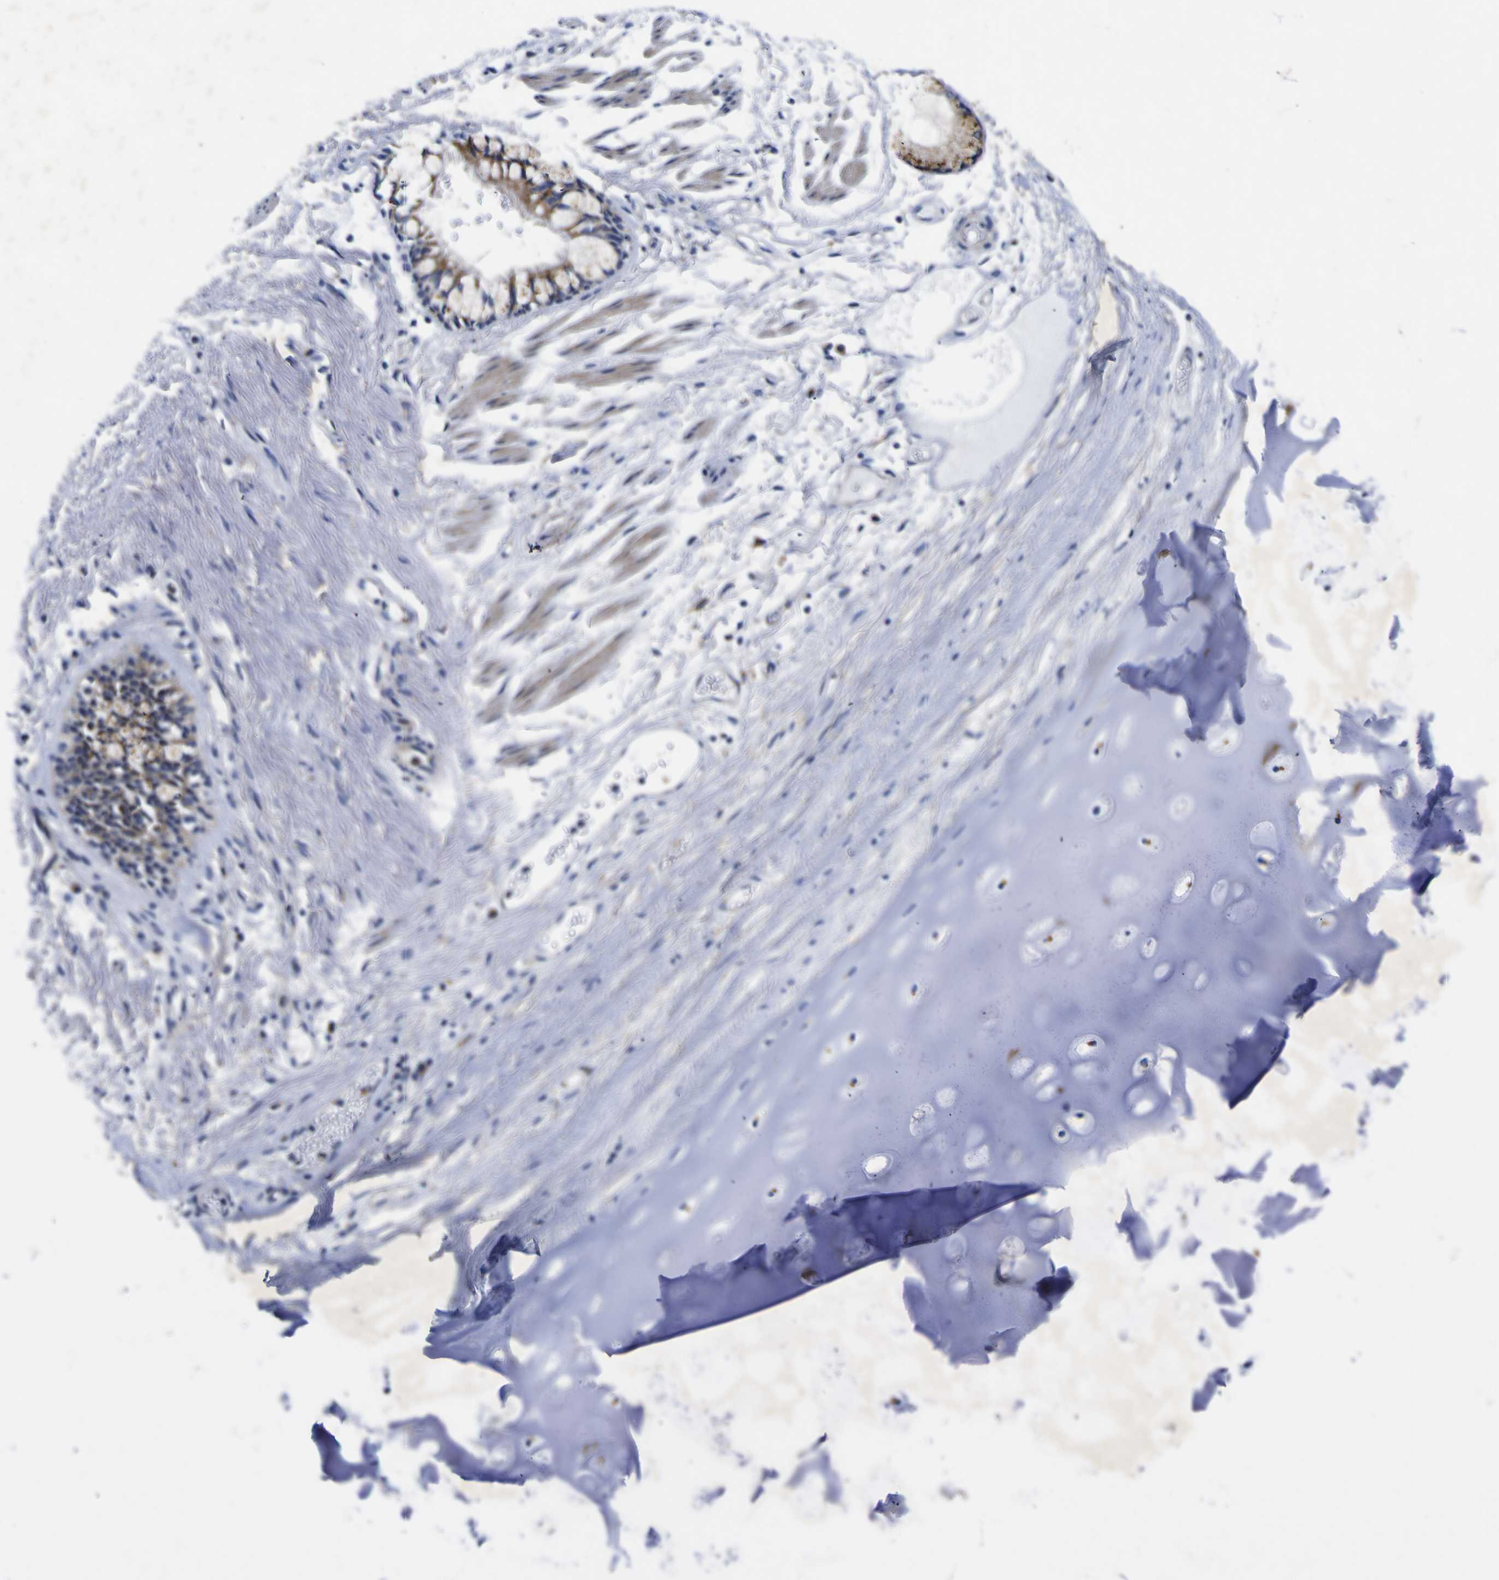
{"staining": {"intensity": "negative", "quantity": "none", "location": "none"}, "tissue": "adipose tissue", "cell_type": "Adipocytes", "image_type": "normal", "snomed": [{"axis": "morphology", "description": "Normal tissue, NOS"}, {"axis": "topography", "description": "Peripheral nerve tissue"}], "caption": "Immunohistochemical staining of normal adipose tissue reveals no significant staining in adipocytes.", "gene": "COA1", "patient": {"sex": "male", "age": 77}}